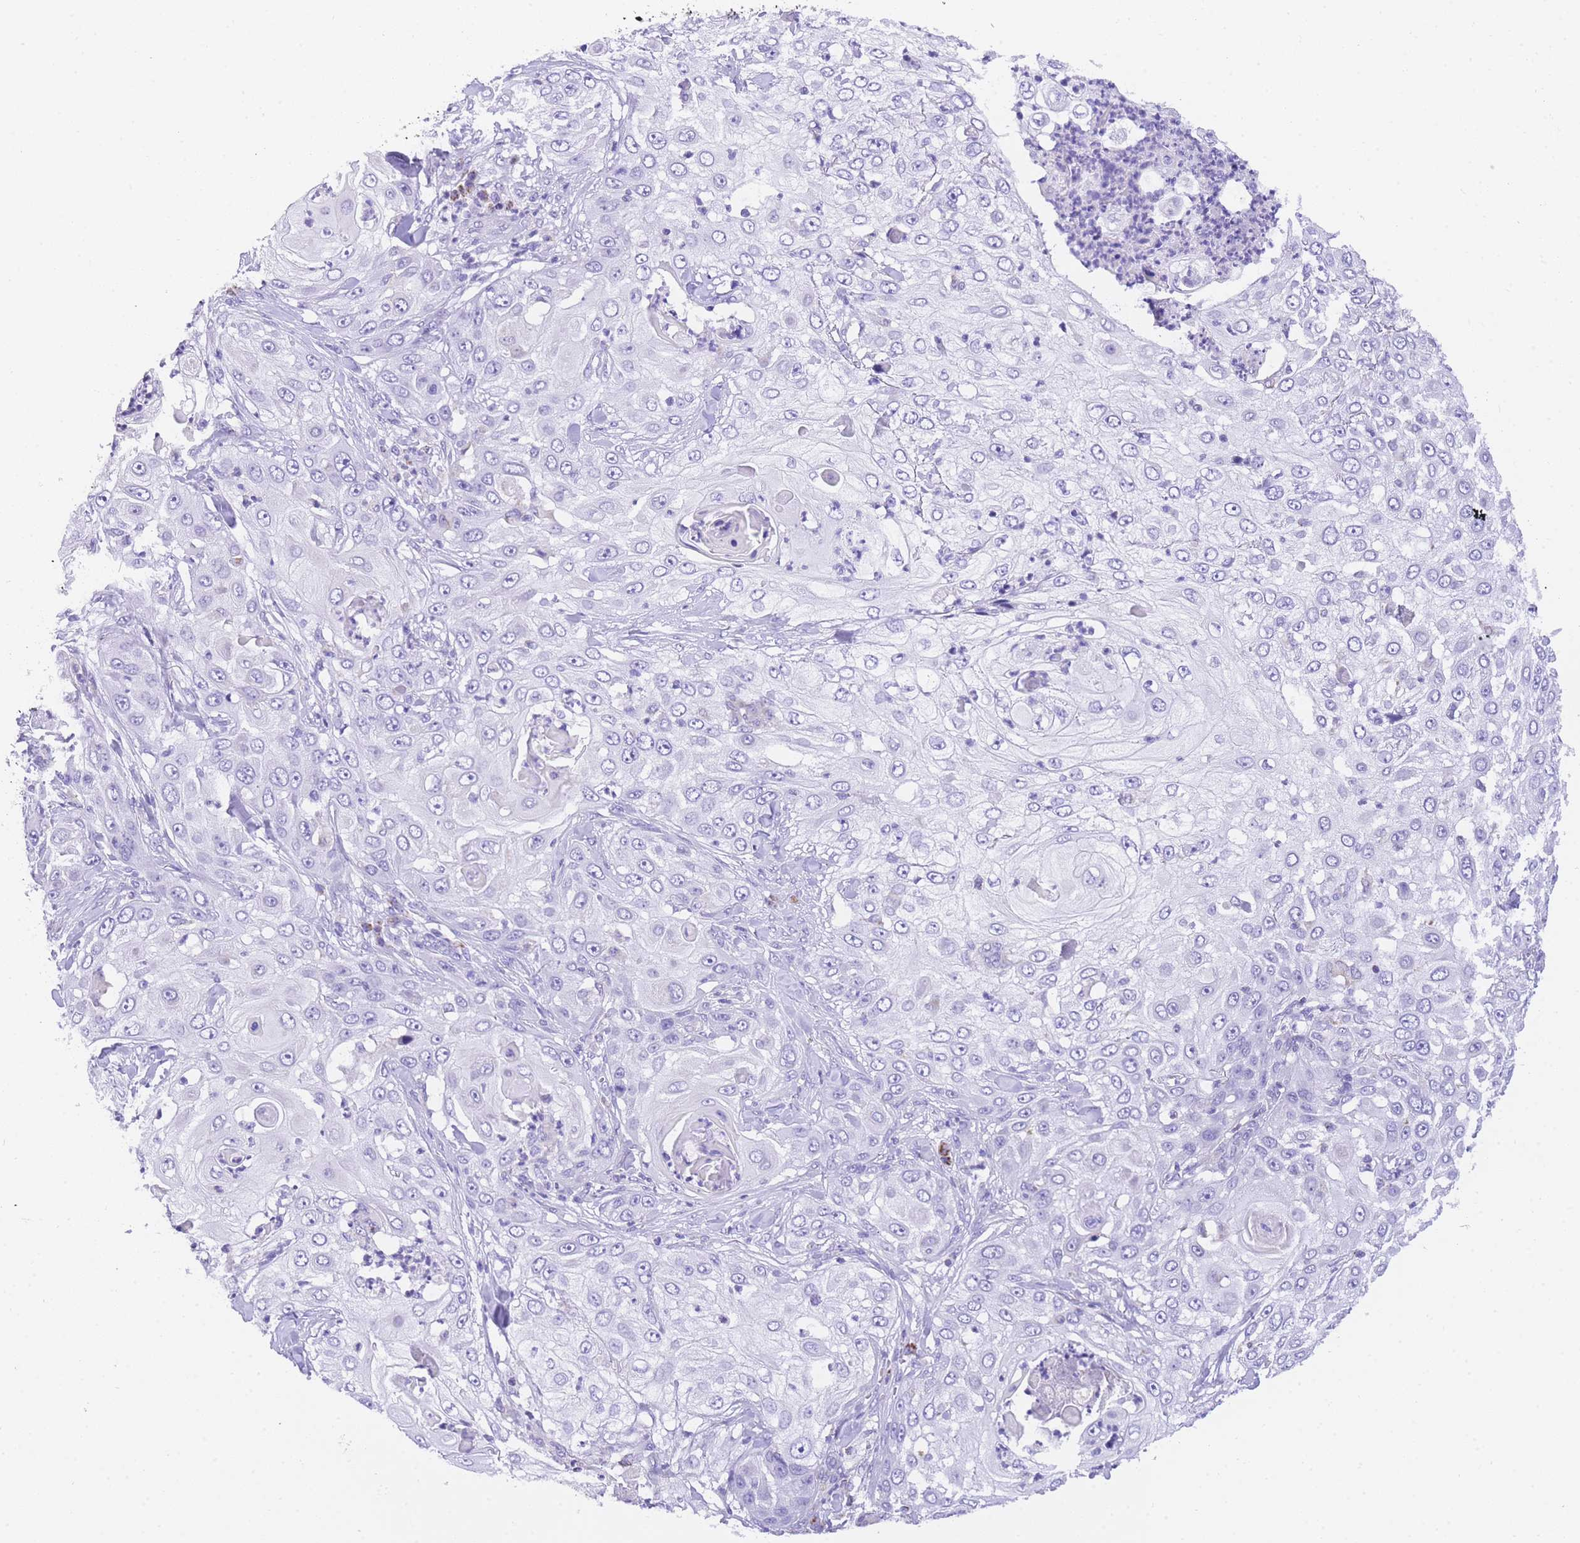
{"staining": {"intensity": "negative", "quantity": "none", "location": "none"}, "tissue": "skin cancer", "cell_type": "Tumor cells", "image_type": "cancer", "snomed": [{"axis": "morphology", "description": "Squamous cell carcinoma, NOS"}, {"axis": "topography", "description": "Skin"}], "caption": "Squamous cell carcinoma (skin) stained for a protein using immunohistochemistry displays no staining tumor cells.", "gene": "NKD2", "patient": {"sex": "female", "age": 44}}